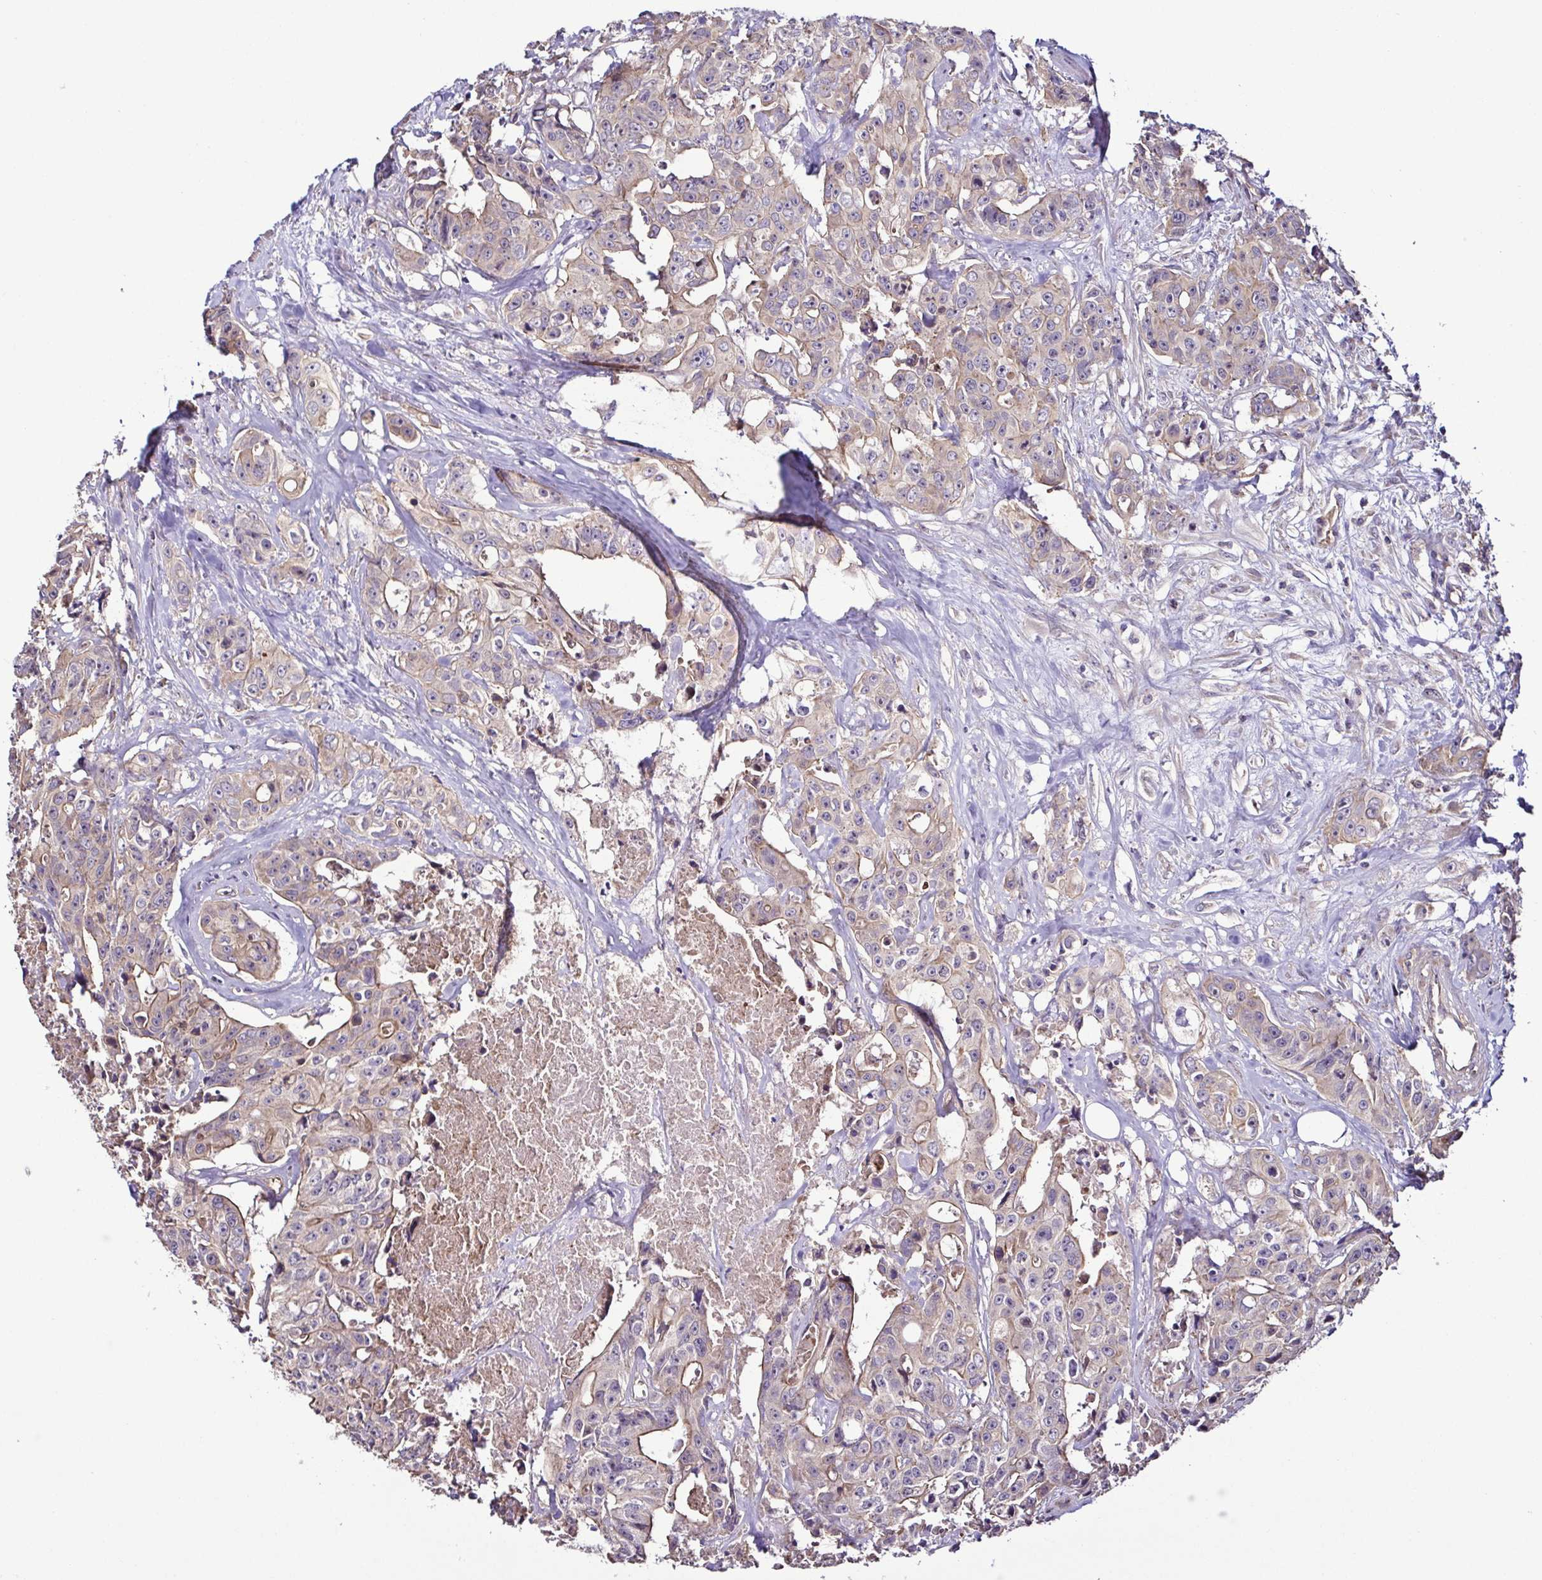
{"staining": {"intensity": "weak", "quantity": "<25%", "location": "cytoplasmic/membranous"}, "tissue": "colorectal cancer", "cell_type": "Tumor cells", "image_type": "cancer", "snomed": [{"axis": "morphology", "description": "Adenocarcinoma, NOS"}, {"axis": "topography", "description": "Rectum"}], "caption": "An immunohistochemistry micrograph of colorectal cancer (adenocarcinoma) is shown. There is no staining in tumor cells of colorectal cancer (adenocarcinoma). (IHC, brightfield microscopy, high magnification).", "gene": "LMOD2", "patient": {"sex": "female", "age": 62}}